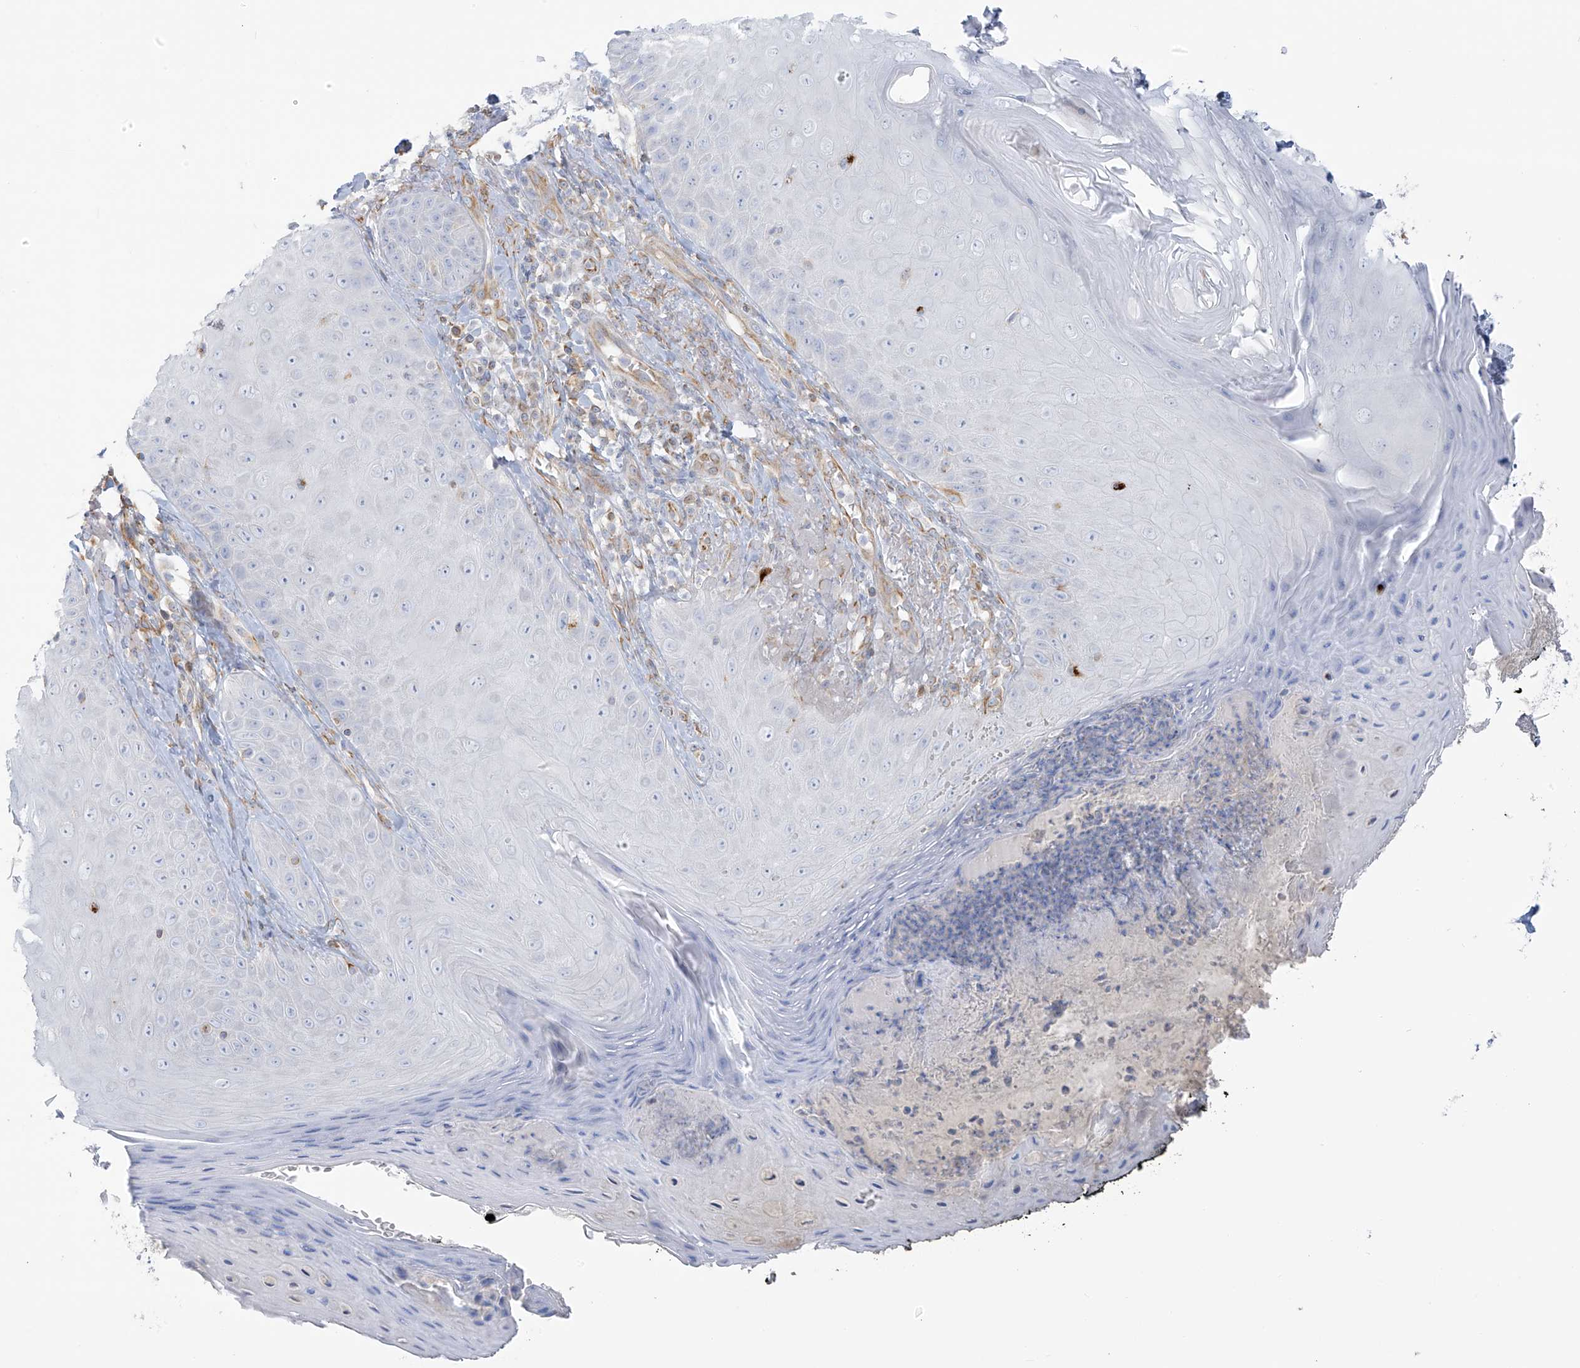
{"staining": {"intensity": "weak", "quantity": ">75%", "location": "cytoplasmic/membranous"}, "tissue": "skin", "cell_type": "Fibroblasts", "image_type": "normal", "snomed": [{"axis": "morphology", "description": "Normal tissue, NOS"}, {"axis": "topography", "description": "Skin"}], "caption": "Protein analysis of unremarkable skin exhibits weak cytoplasmic/membranous staining in approximately >75% of fibroblasts. The protein is stained brown, and the nuclei are stained in blue (DAB IHC with brightfield microscopy, high magnification).", "gene": "TAL2", "patient": {"sex": "male", "age": 57}}